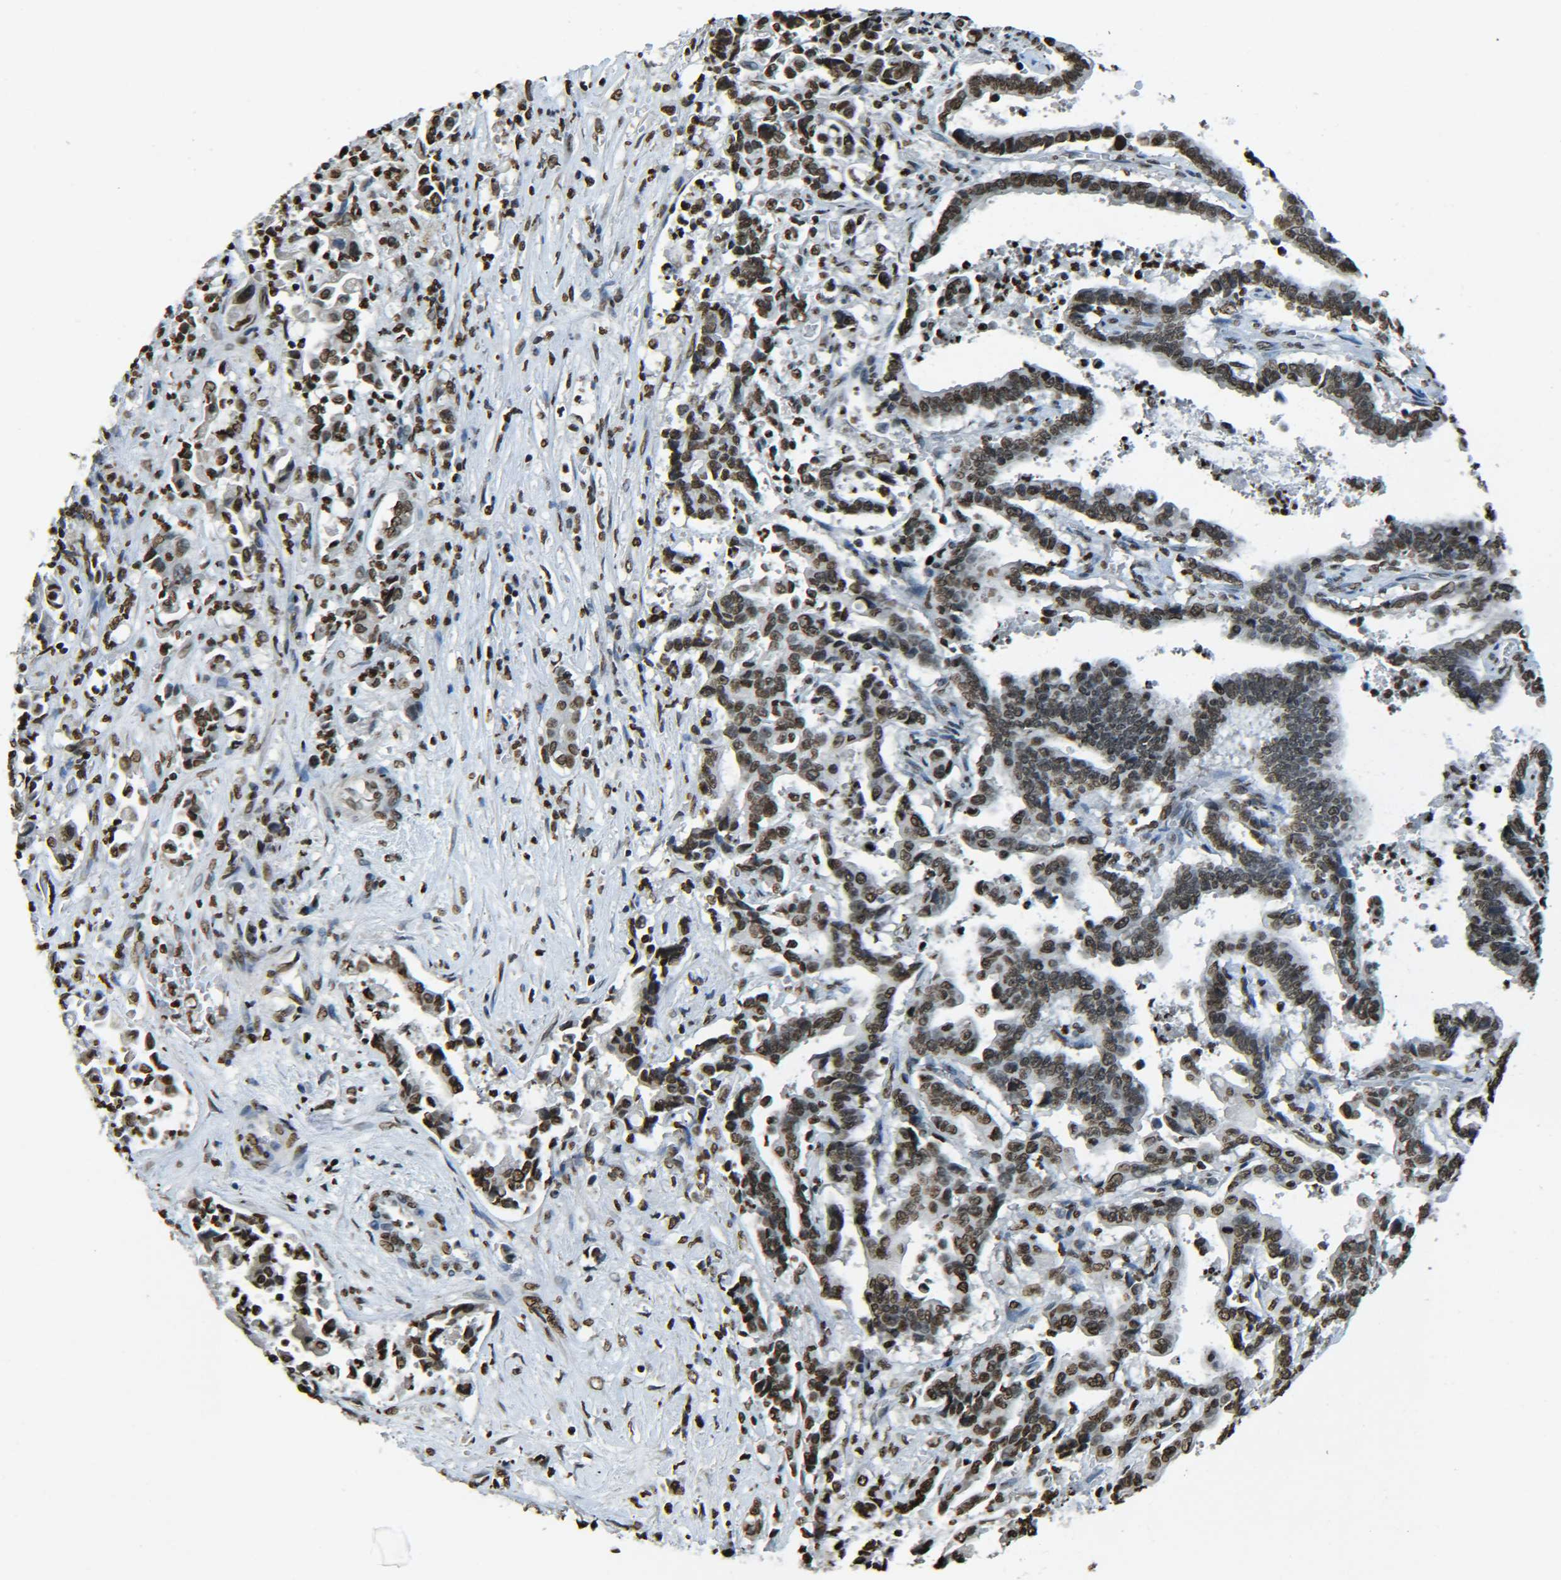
{"staining": {"intensity": "moderate", "quantity": ">75%", "location": "nuclear"}, "tissue": "liver cancer", "cell_type": "Tumor cells", "image_type": "cancer", "snomed": [{"axis": "morphology", "description": "Cholangiocarcinoma"}, {"axis": "topography", "description": "Liver"}], "caption": "Liver cancer stained with DAB (3,3'-diaminobenzidine) immunohistochemistry displays medium levels of moderate nuclear staining in about >75% of tumor cells. (DAB (3,3'-diaminobenzidine) IHC, brown staining for protein, blue staining for nuclei).", "gene": "H4C16", "patient": {"sex": "male", "age": 57}}